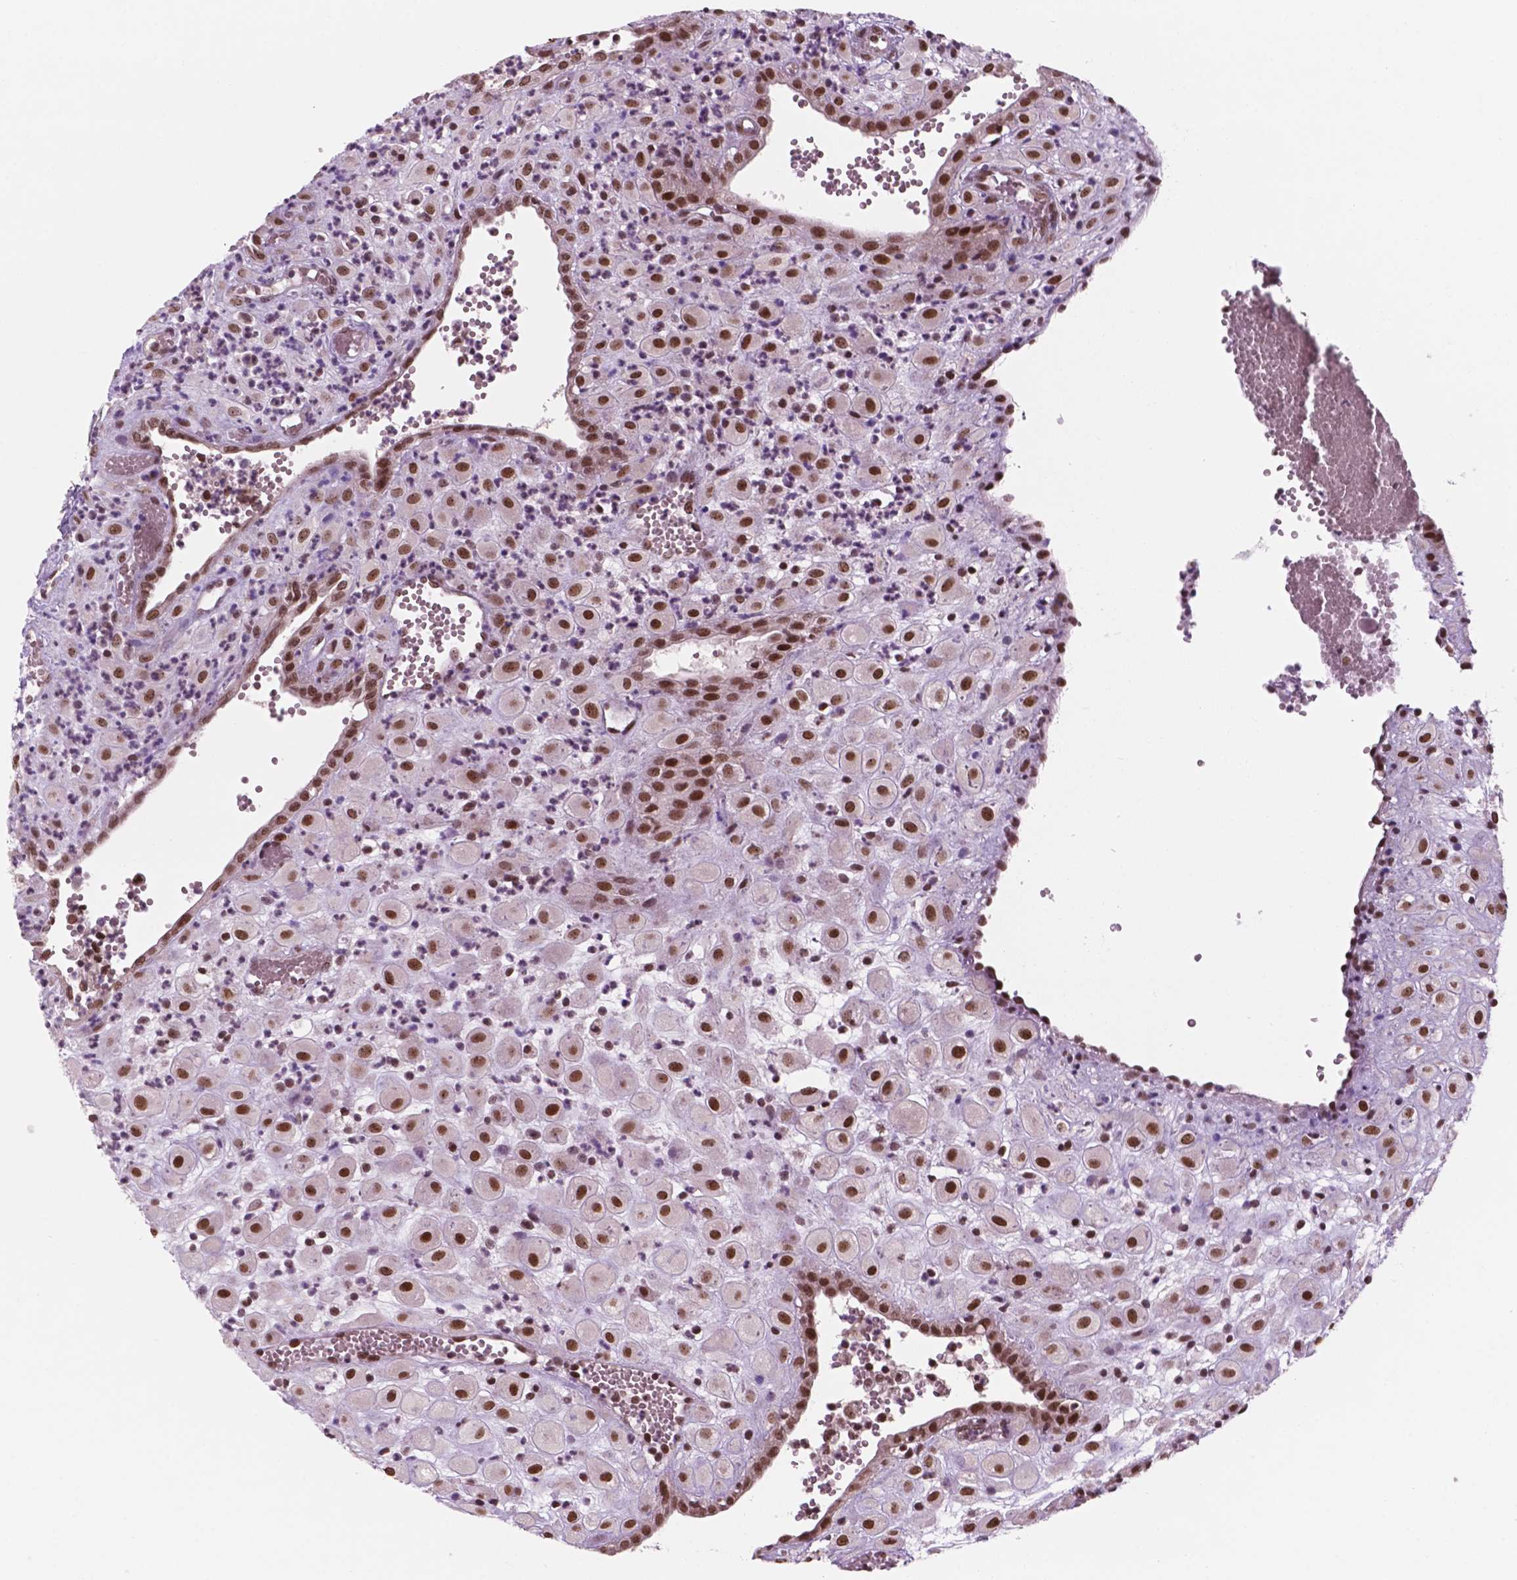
{"staining": {"intensity": "strong", "quantity": ">75%", "location": "nuclear"}, "tissue": "placenta", "cell_type": "Decidual cells", "image_type": "normal", "snomed": [{"axis": "morphology", "description": "Normal tissue, NOS"}, {"axis": "topography", "description": "Placenta"}], "caption": "Unremarkable placenta displays strong nuclear expression in approximately >75% of decidual cells.", "gene": "POLR2E", "patient": {"sex": "female", "age": 24}}